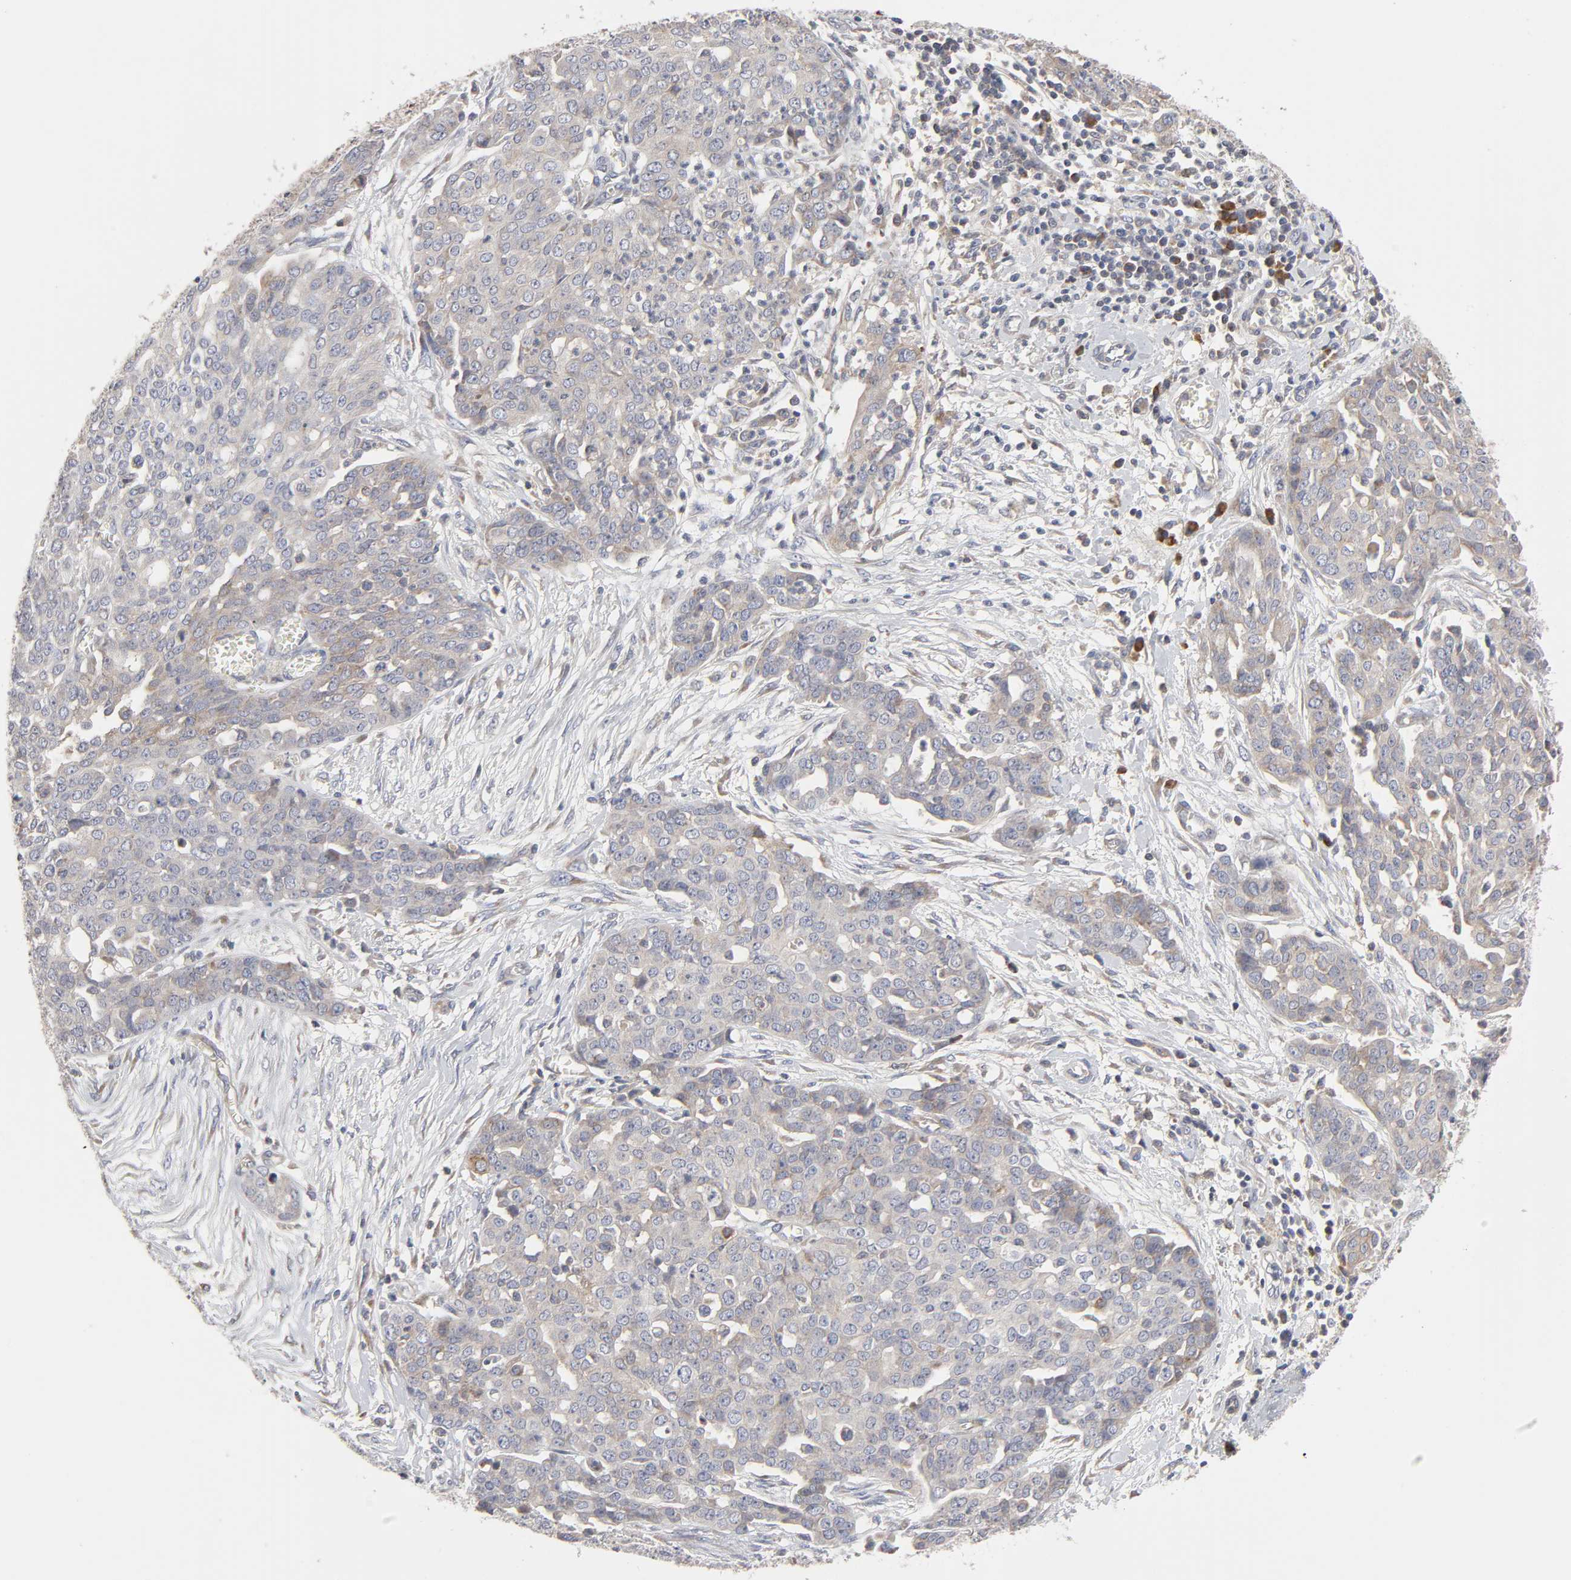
{"staining": {"intensity": "weak", "quantity": ">75%", "location": "cytoplasmic/membranous"}, "tissue": "ovarian cancer", "cell_type": "Tumor cells", "image_type": "cancer", "snomed": [{"axis": "morphology", "description": "Cystadenocarcinoma, serous, NOS"}, {"axis": "topography", "description": "Soft tissue"}, {"axis": "topography", "description": "Ovary"}], "caption": "Tumor cells demonstrate weak cytoplasmic/membranous expression in about >75% of cells in serous cystadenocarcinoma (ovarian). Immunohistochemistry stains the protein of interest in brown and the nuclei are stained blue.", "gene": "IL4R", "patient": {"sex": "female", "age": 57}}